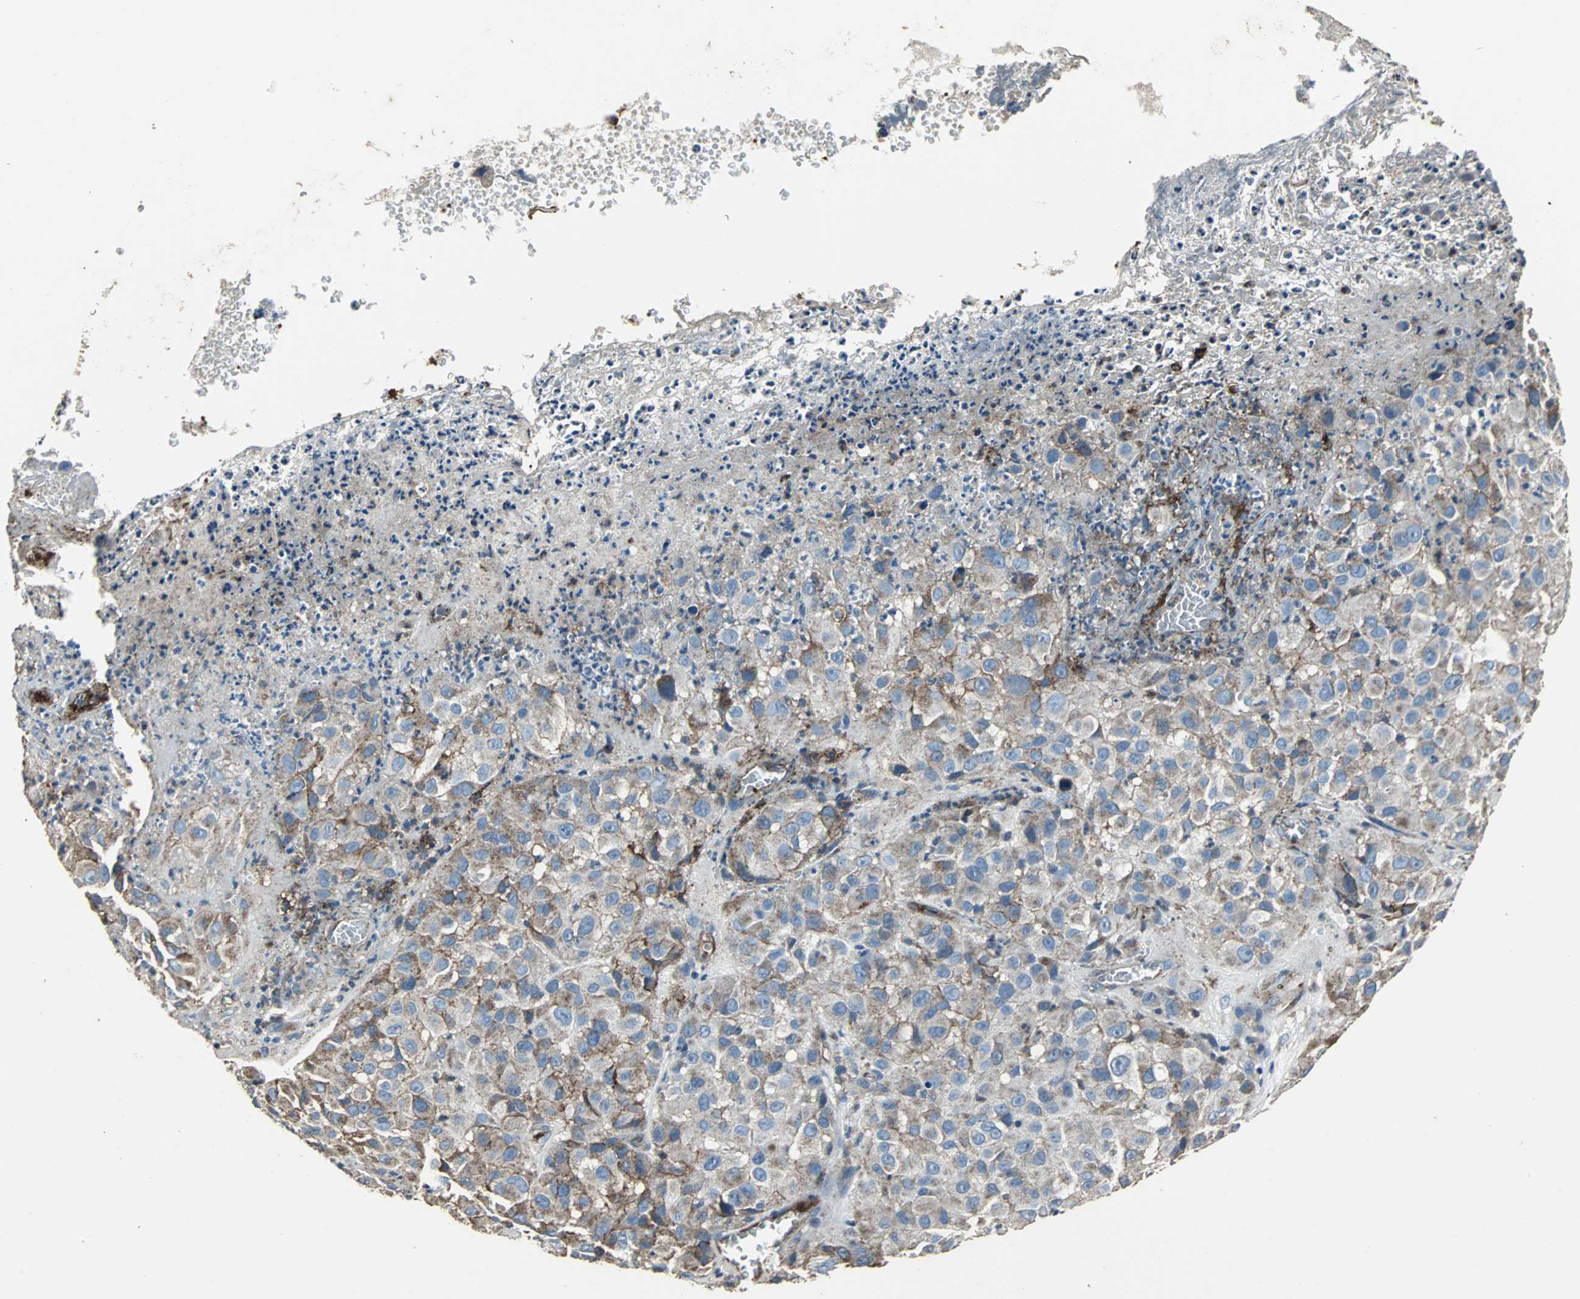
{"staining": {"intensity": "weak", "quantity": "25%-75%", "location": "cytoplasmic/membranous"}, "tissue": "melanoma", "cell_type": "Tumor cells", "image_type": "cancer", "snomed": [{"axis": "morphology", "description": "Malignant melanoma, NOS"}, {"axis": "topography", "description": "Skin"}], "caption": "Melanoma stained with a protein marker displays weak staining in tumor cells.", "gene": "F11R", "patient": {"sex": "female", "age": 21}}